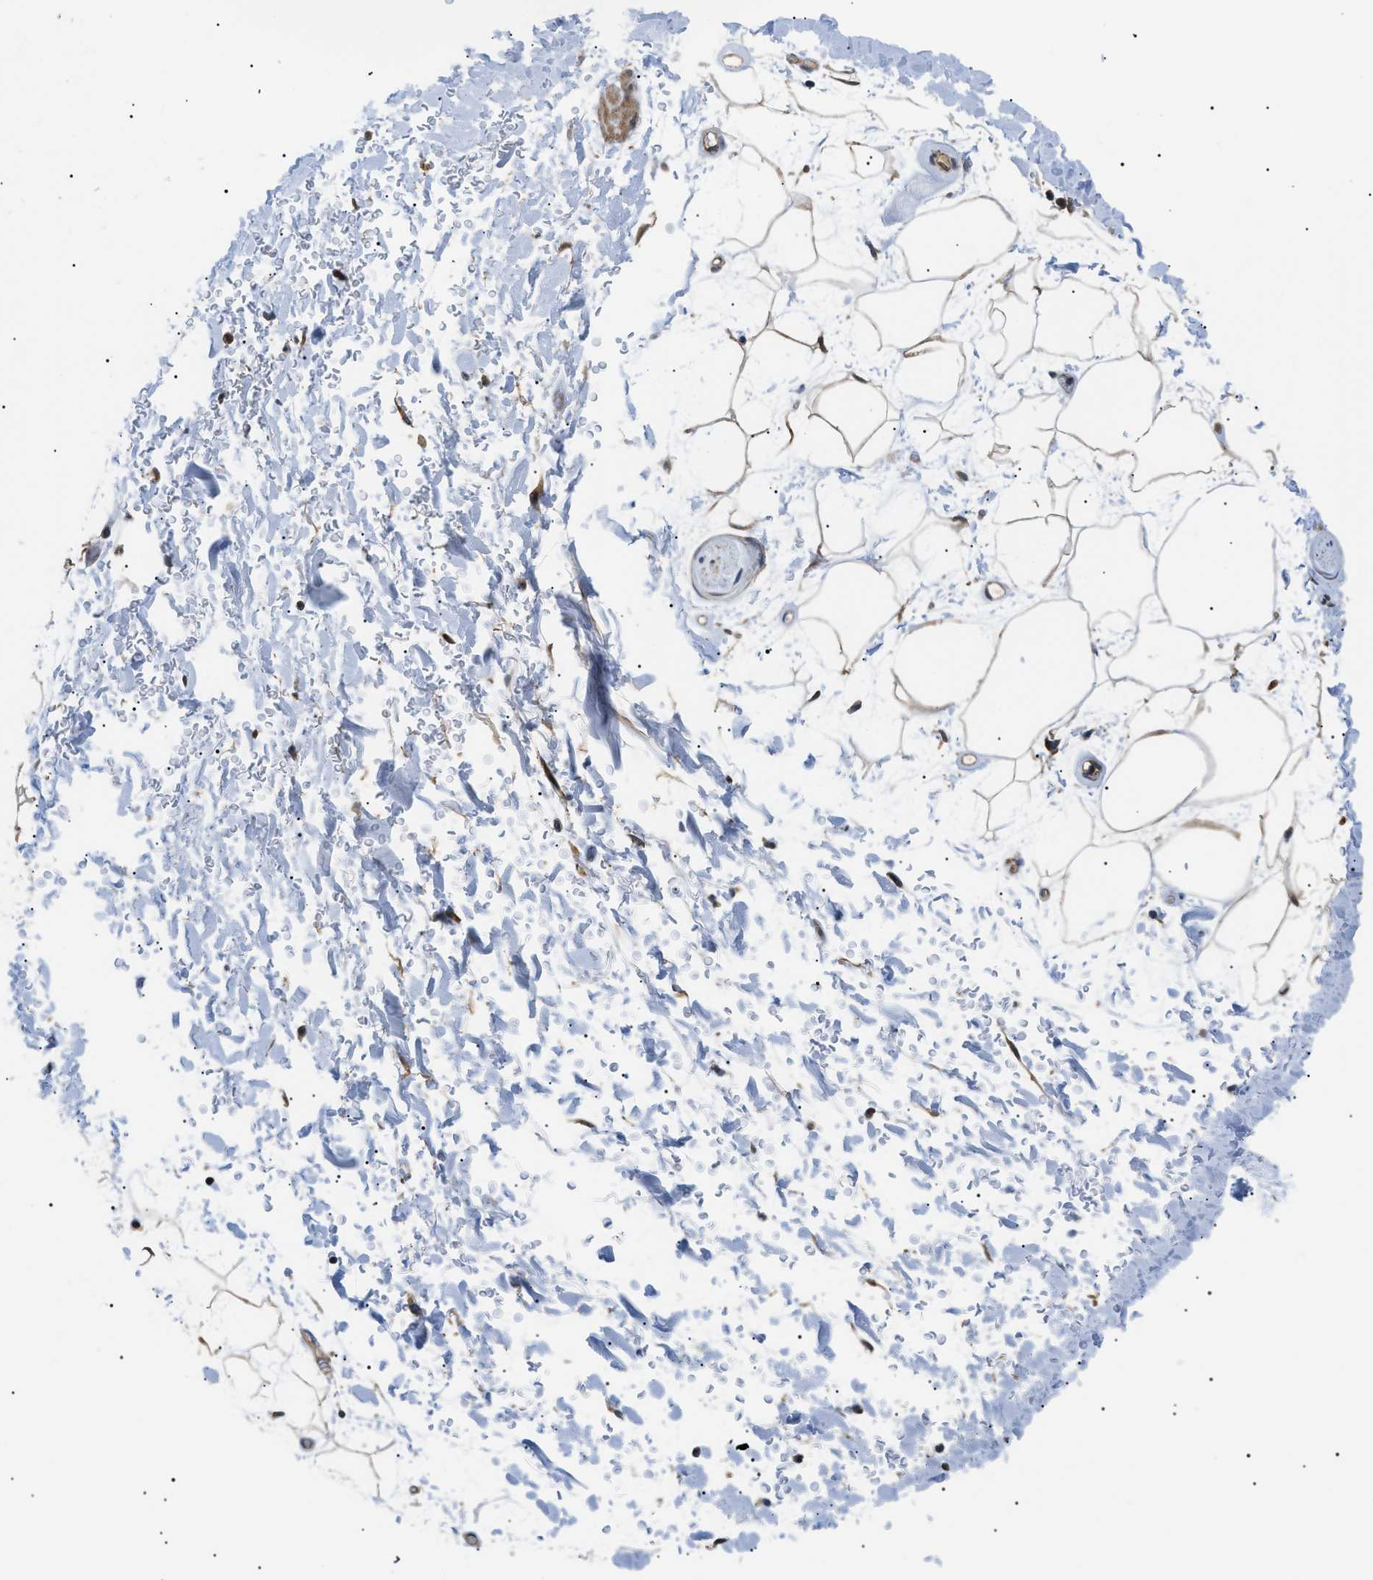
{"staining": {"intensity": "moderate", "quantity": "25%-75%", "location": "cytoplasmic/membranous"}, "tissue": "adipose tissue", "cell_type": "Adipocytes", "image_type": "normal", "snomed": [{"axis": "morphology", "description": "Normal tissue, NOS"}, {"axis": "topography", "description": "Soft tissue"}], "caption": "Immunohistochemistry (IHC) of unremarkable adipose tissue displays medium levels of moderate cytoplasmic/membranous expression in about 25%-75% of adipocytes. (Stains: DAB (3,3'-diaminobenzidine) in brown, nuclei in blue, Microscopy: brightfield microscopy at high magnification).", "gene": "SRPK1", "patient": {"sex": "male", "age": 72}}